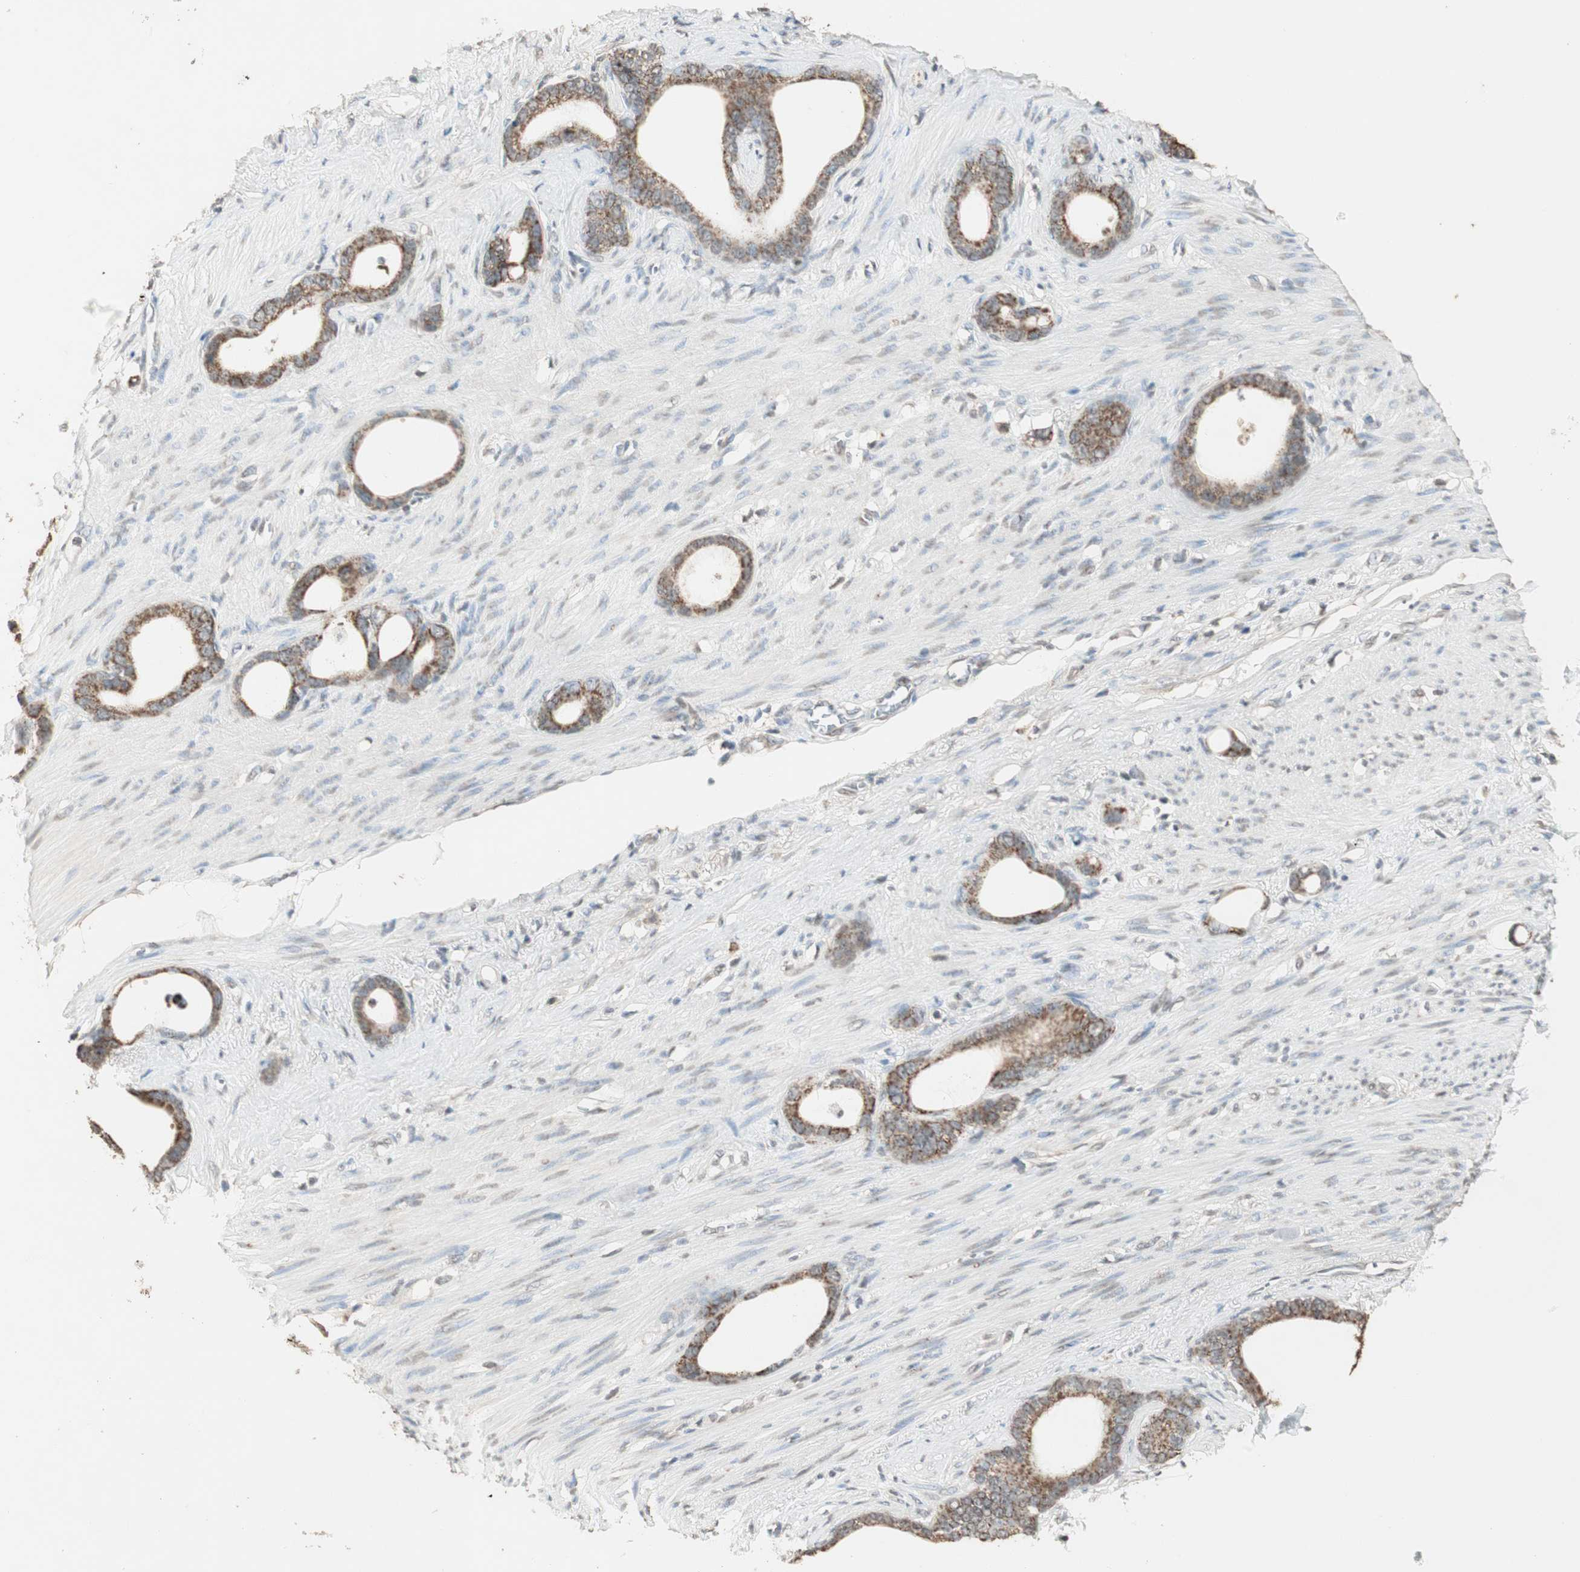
{"staining": {"intensity": "moderate", "quantity": ">75%", "location": "cytoplasmic/membranous"}, "tissue": "stomach cancer", "cell_type": "Tumor cells", "image_type": "cancer", "snomed": [{"axis": "morphology", "description": "Adenocarcinoma, NOS"}, {"axis": "topography", "description": "Stomach"}], "caption": "Protein staining of stomach cancer tissue displays moderate cytoplasmic/membranous expression in about >75% of tumor cells. Nuclei are stained in blue.", "gene": "PRELID1", "patient": {"sex": "female", "age": 75}}